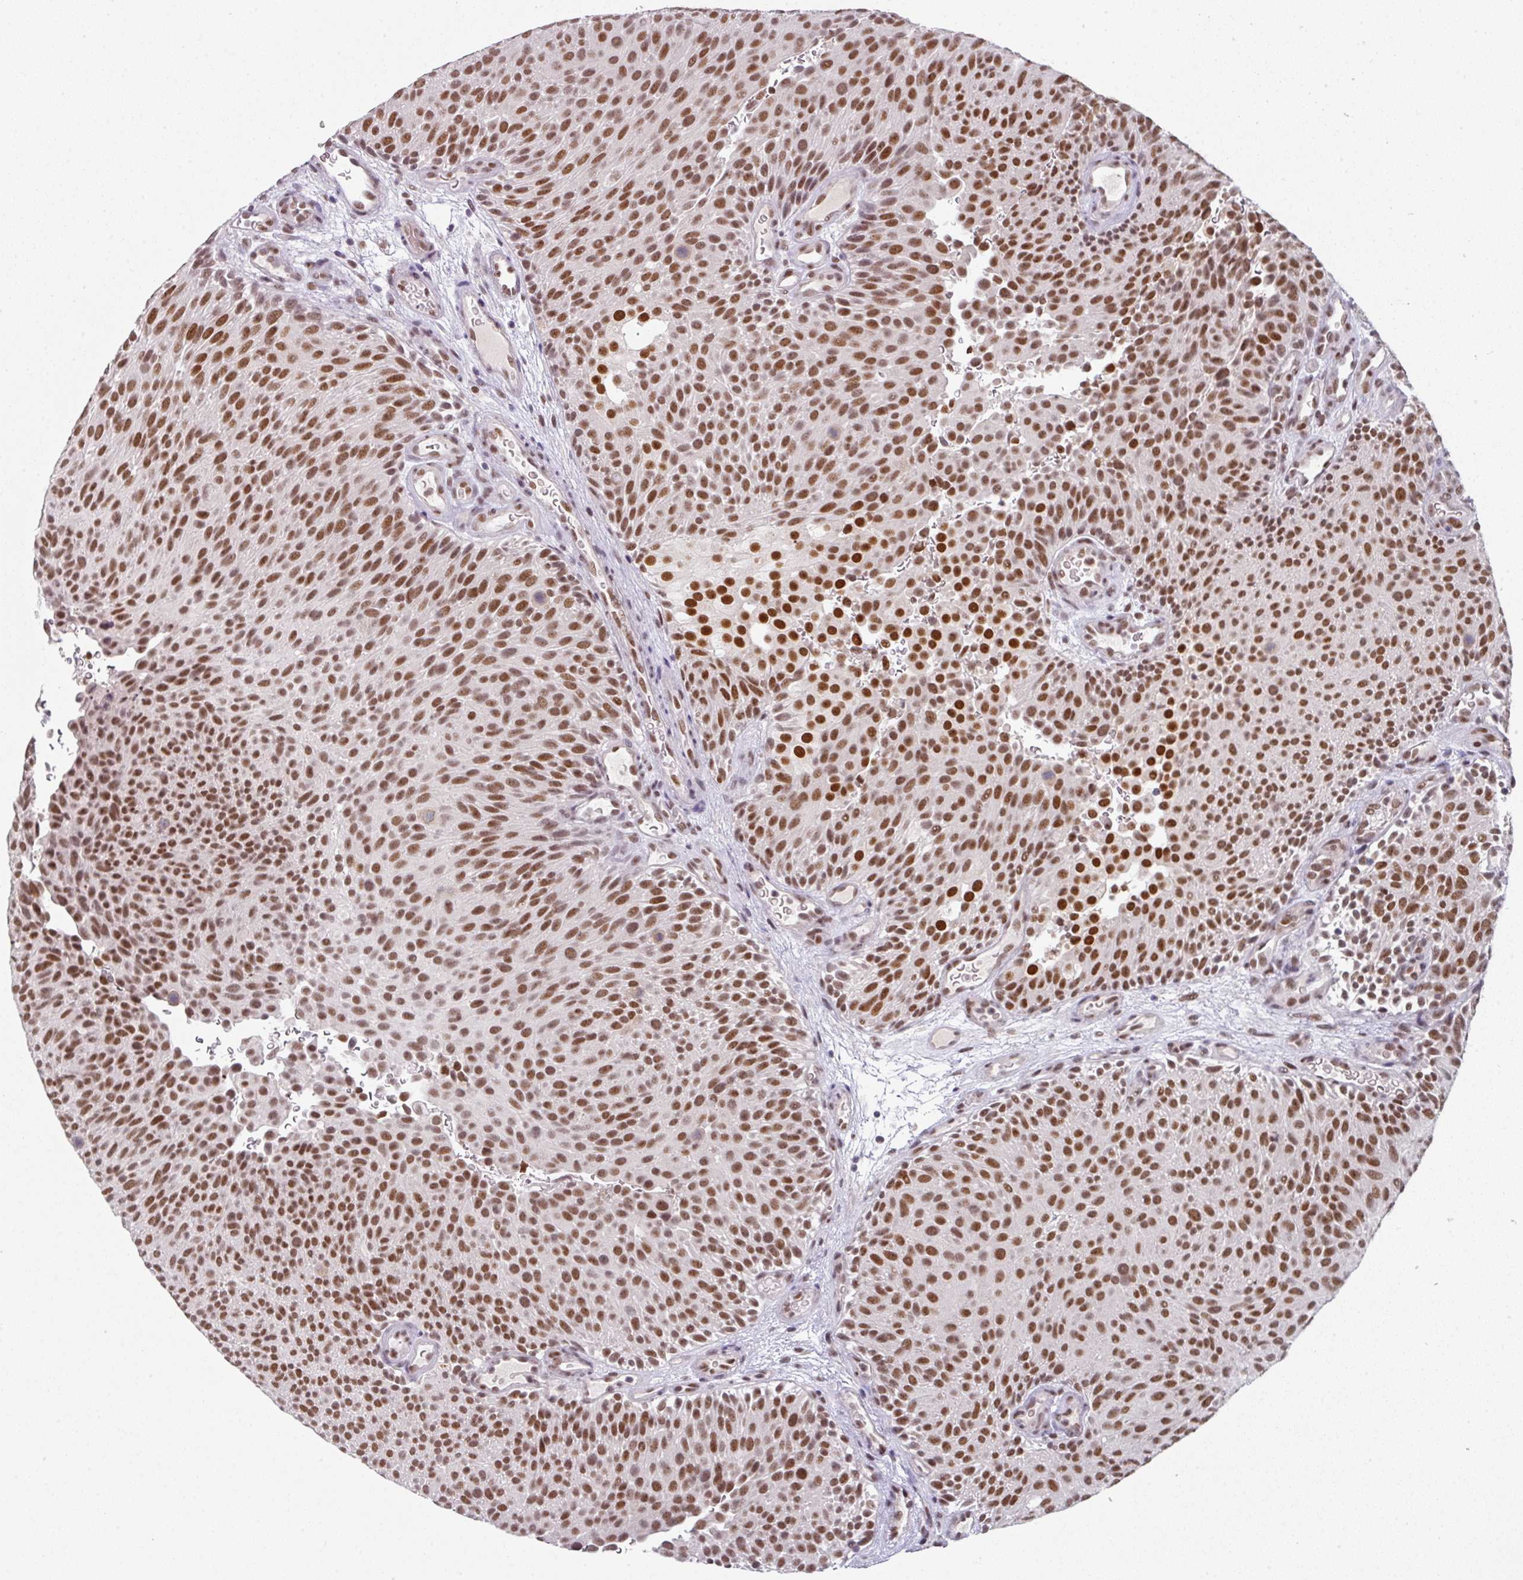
{"staining": {"intensity": "moderate", "quantity": ">75%", "location": "nuclear"}, "tissue": "urothelial cancer", "cell_type": "Tumor cells", "image_type": "cancer", "snomed": [{"axis": "morphology", "description": "Urothelial carcinoma, Low grade"}, {"axis": "topography", "description": "Urinary bladder"}], "caption": "The immunohistochemical stain shows moderate nuclear positivity in tumor cells of urothelial cancer tissue.", "gene": "RAD50", "patient": {"sex": "male", "age": 78}}